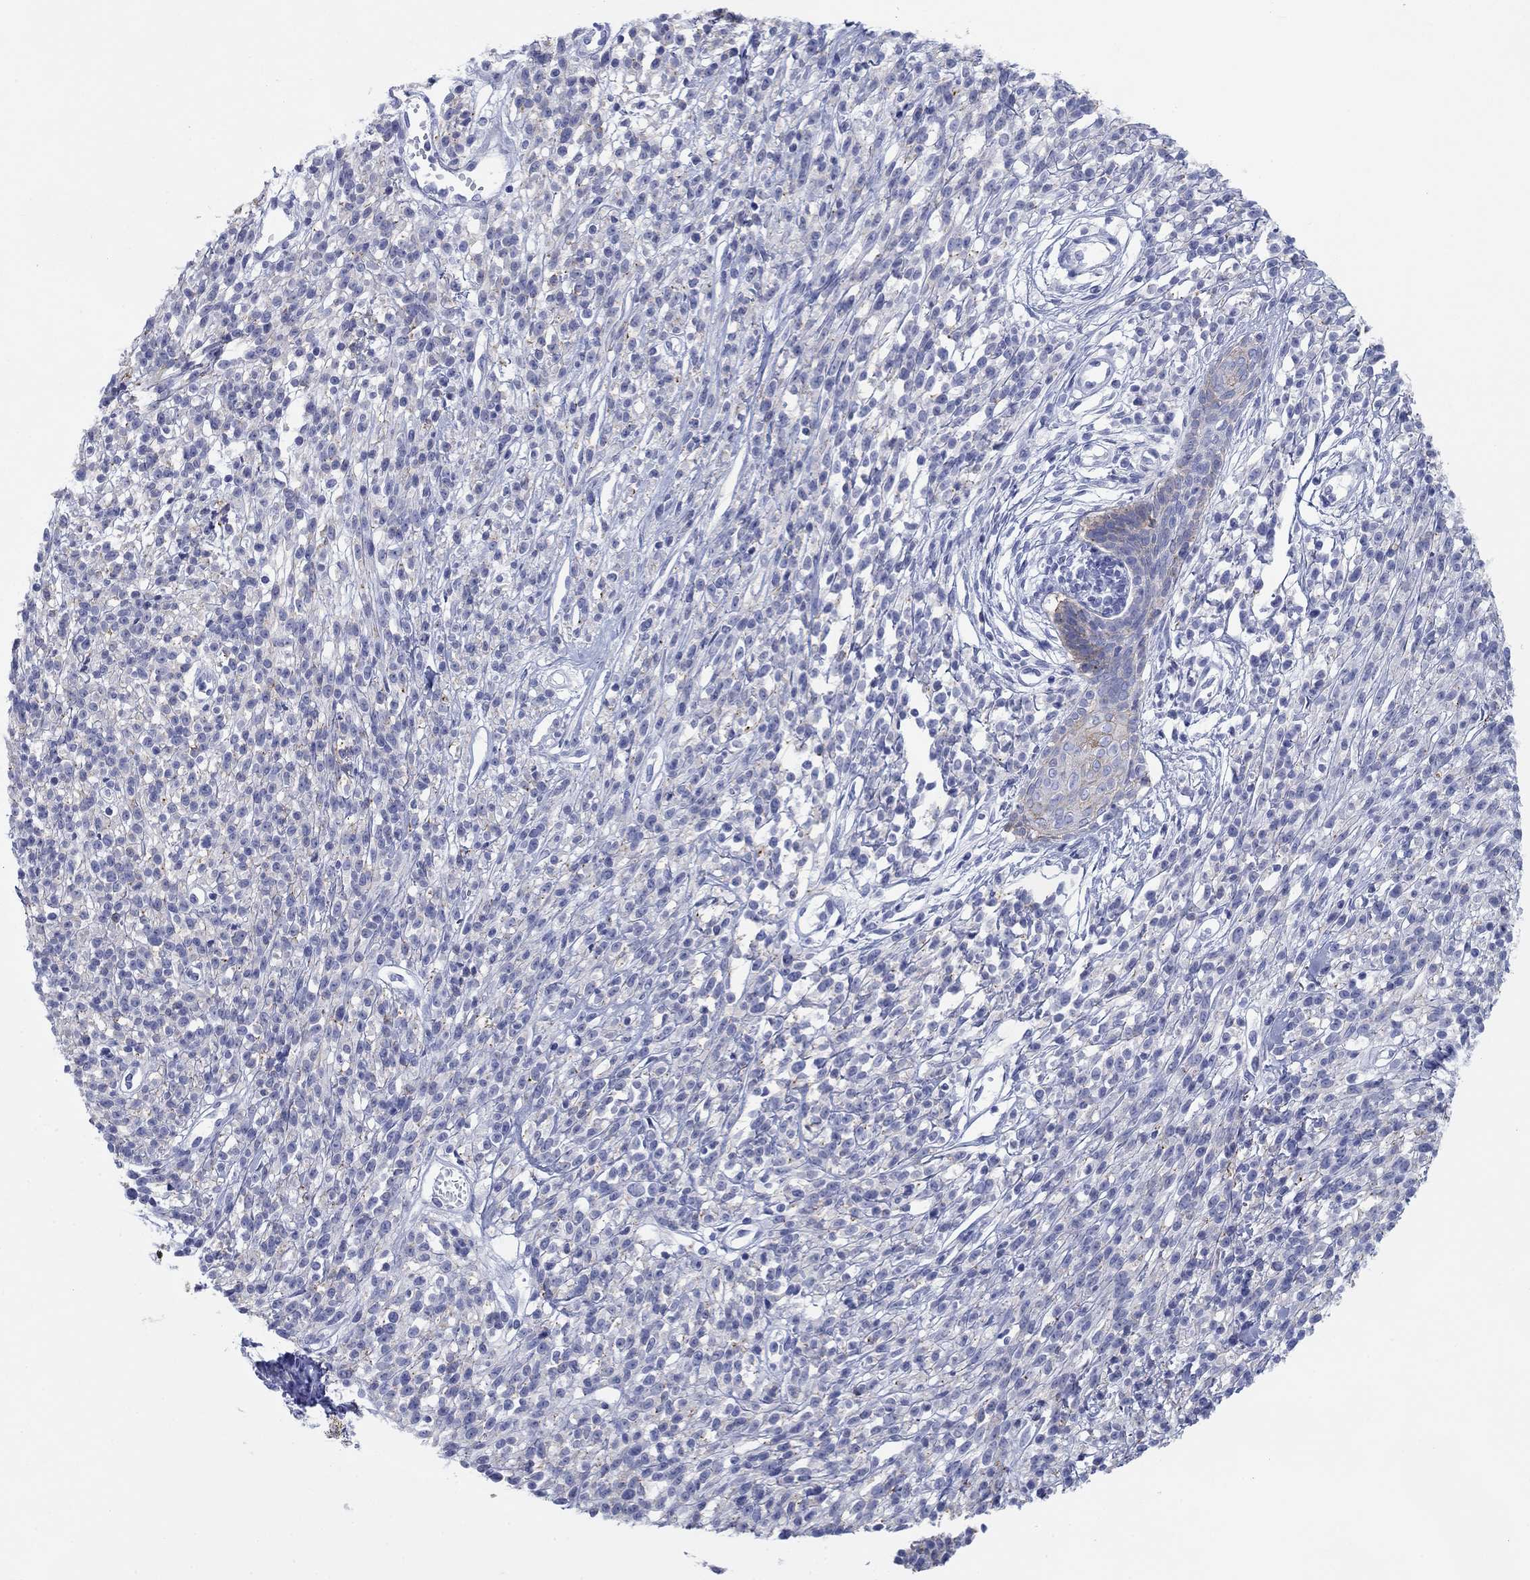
{"staining": {"intensity": "negative", "quantity": "none", "location": "none"}, "tissue": "melanoma", "cell_type": "Tumor cells", "image_type": "cancer", "snomed": [{"axis": "morphology", "description": "Malignant melanoma, NOS"}, {"axis": "topography", "description": "Skin"}, {"axis": "topography", "description": "Skin of trunk"}], "caption": "Immunohistochemical staining of human melanoma exhibits no significant positivity in tumor cells.", "gene": "ATP1B1", "patient": {"sex": "male", "age": 74}}